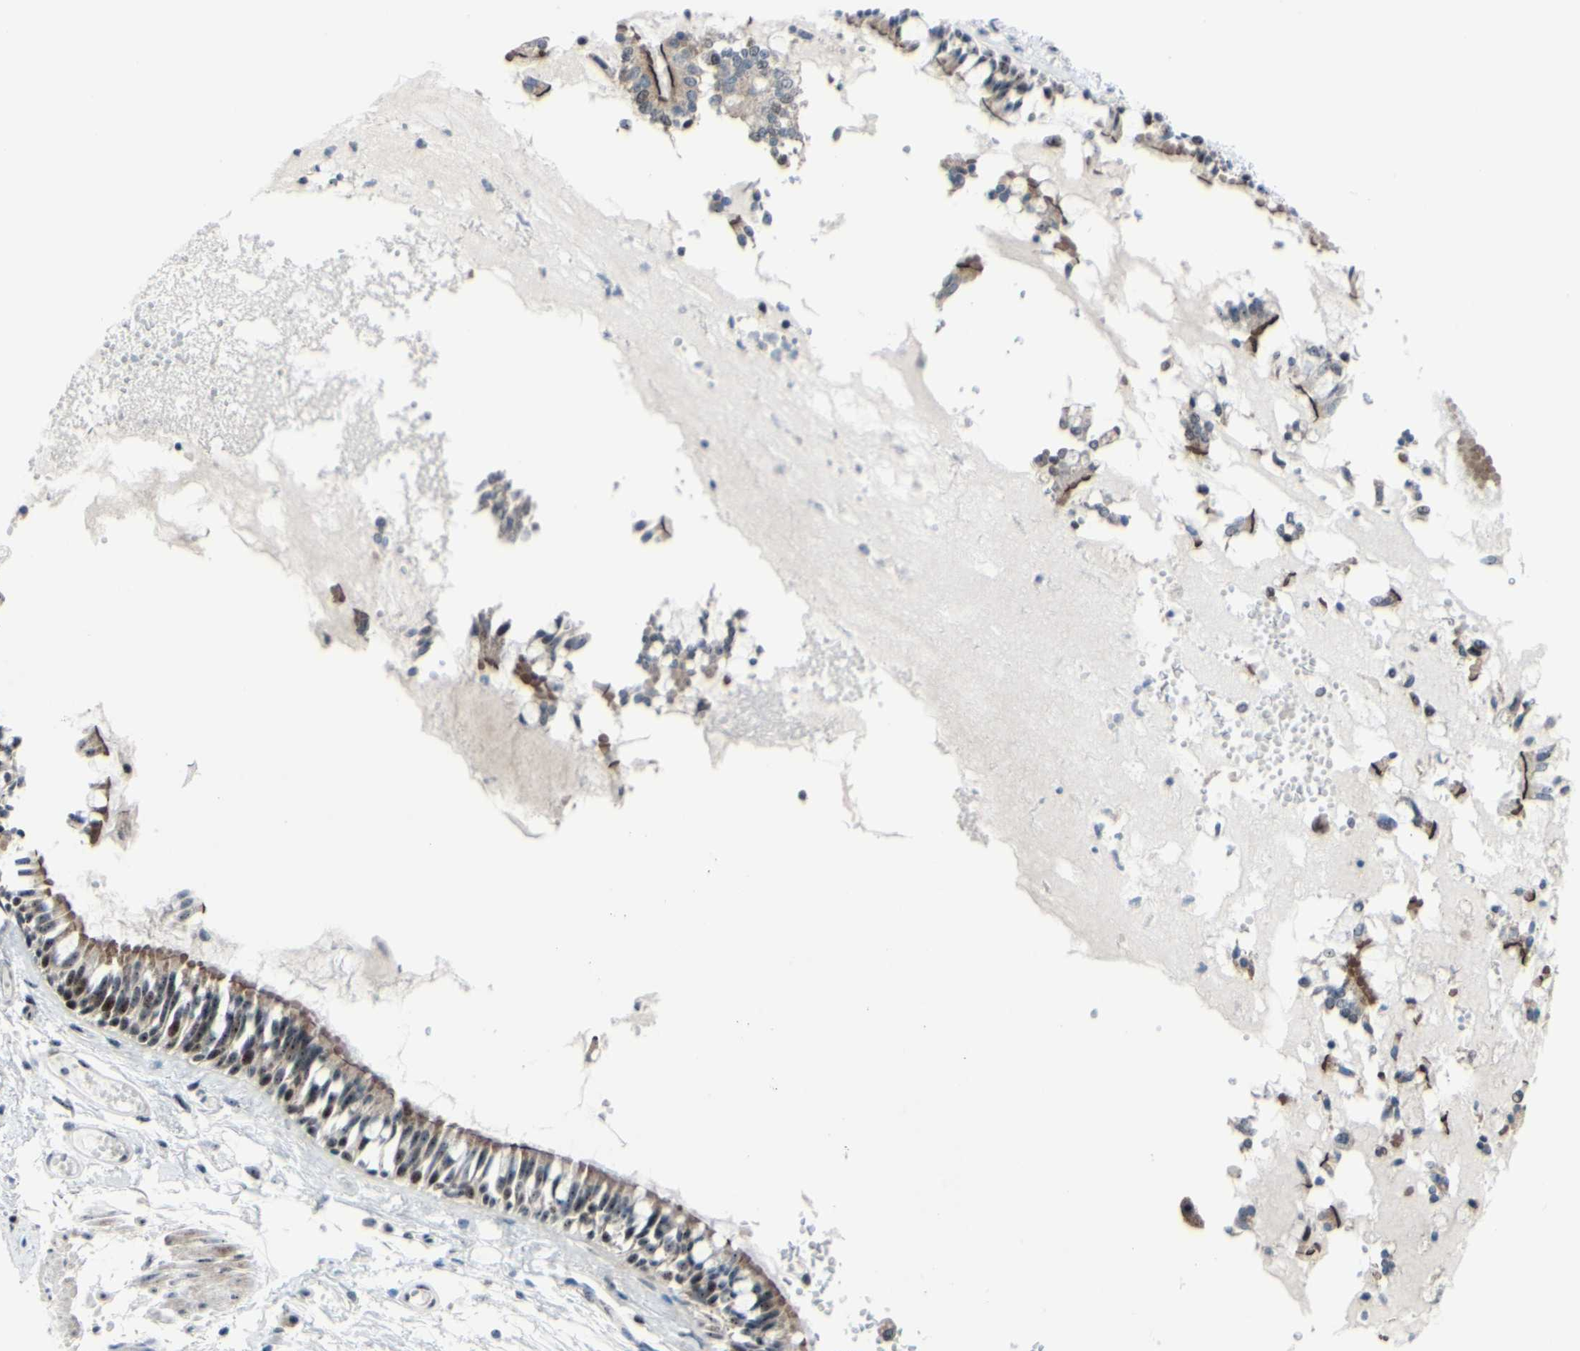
{"staining": {"intensity": "moderate", "quantity": "25%-75%", "location": "cytoplasmic/membranous,nuclear"}, "tissue": "bronchus", "cell_type": "Respiratory epithelial cells", "image_type": "normal", "snomed": [{"axis": "morphology", "description": "Normal tissue, NOS"}, {"axis": "morphology", "description": "Inflammation, NOS"}, {"axis": "topography", "description": "Cartilage tissue"}, {"axis": "topography", "description": "Lung"}], "caption": "Moderate cytoplasmic/membranous,nuclear protein staining is present in about 25%-75% of respiratory epithelial cells in bronchus. The protein is stained brown, and the nuclei are stained in blue (DAB (3,3'-diaminobenzidine) IHC with brightfield microscopy, high magnification).", "gene": "POLR1A", "patient": {"sex": "male", "age": 71}}